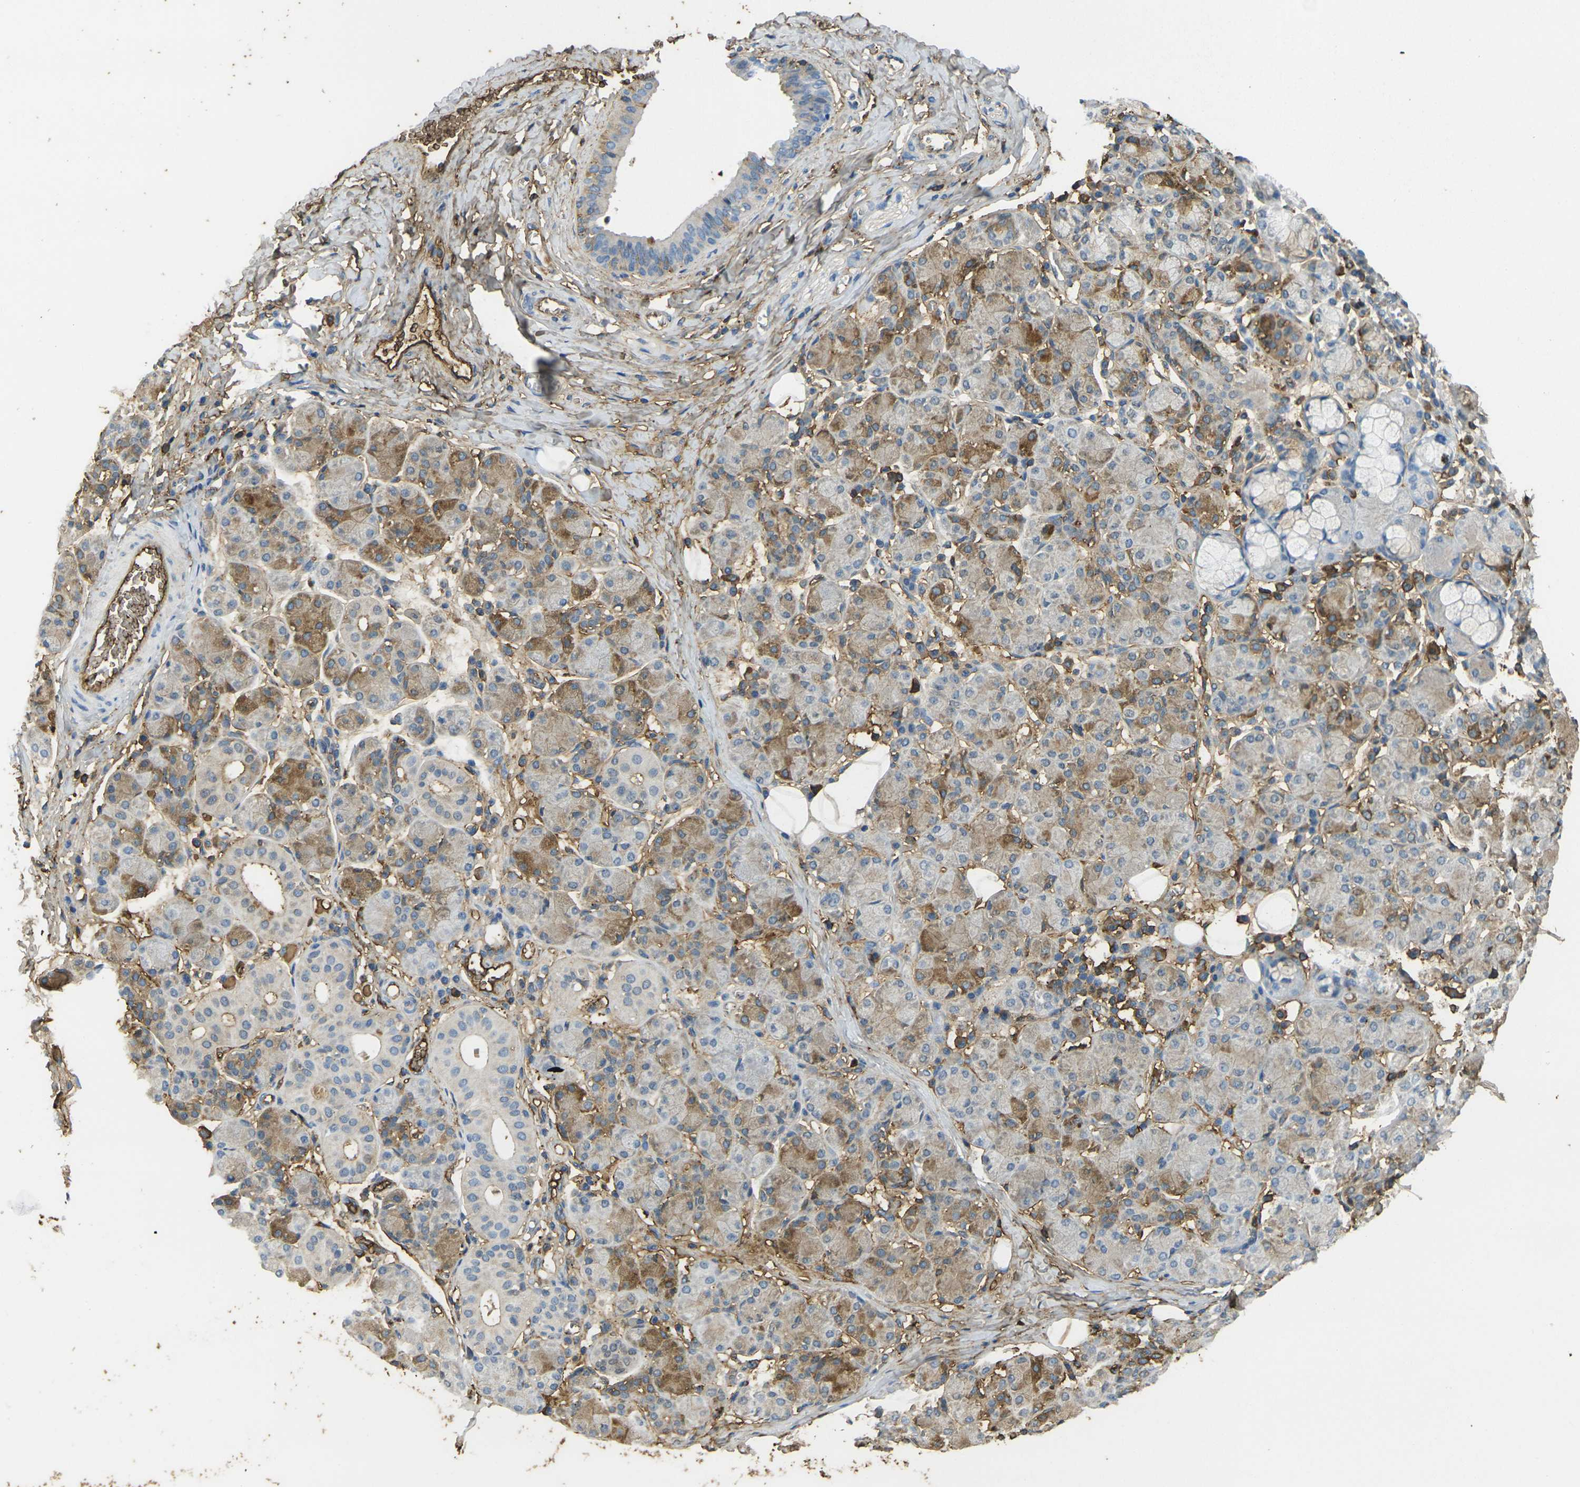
{"staining": {"intensity": "moderate", "quantity": "25%-75%", "location": "cytoplasmic/membranous"}, "tissue": "salivary gland", "cell_type": "Glandular cells", "image_type": "normal", "snomed": [{"axis": "morphology", "description": "Normal tissue, NOS"}, {"axis": "morphology", "description": "Inflammation, NOS"}, {"axis": "topography", "description": "Lymph node"}, {"axis": "topography", "description": "Salivary gland"}], "caption": "A brown stain shows moderate cytoplasmic/membranous expression of a protein in glandular cells of normal salivary gland.", "gene": "PLCD1", "patient": {"sex": "male", "age": 3}}